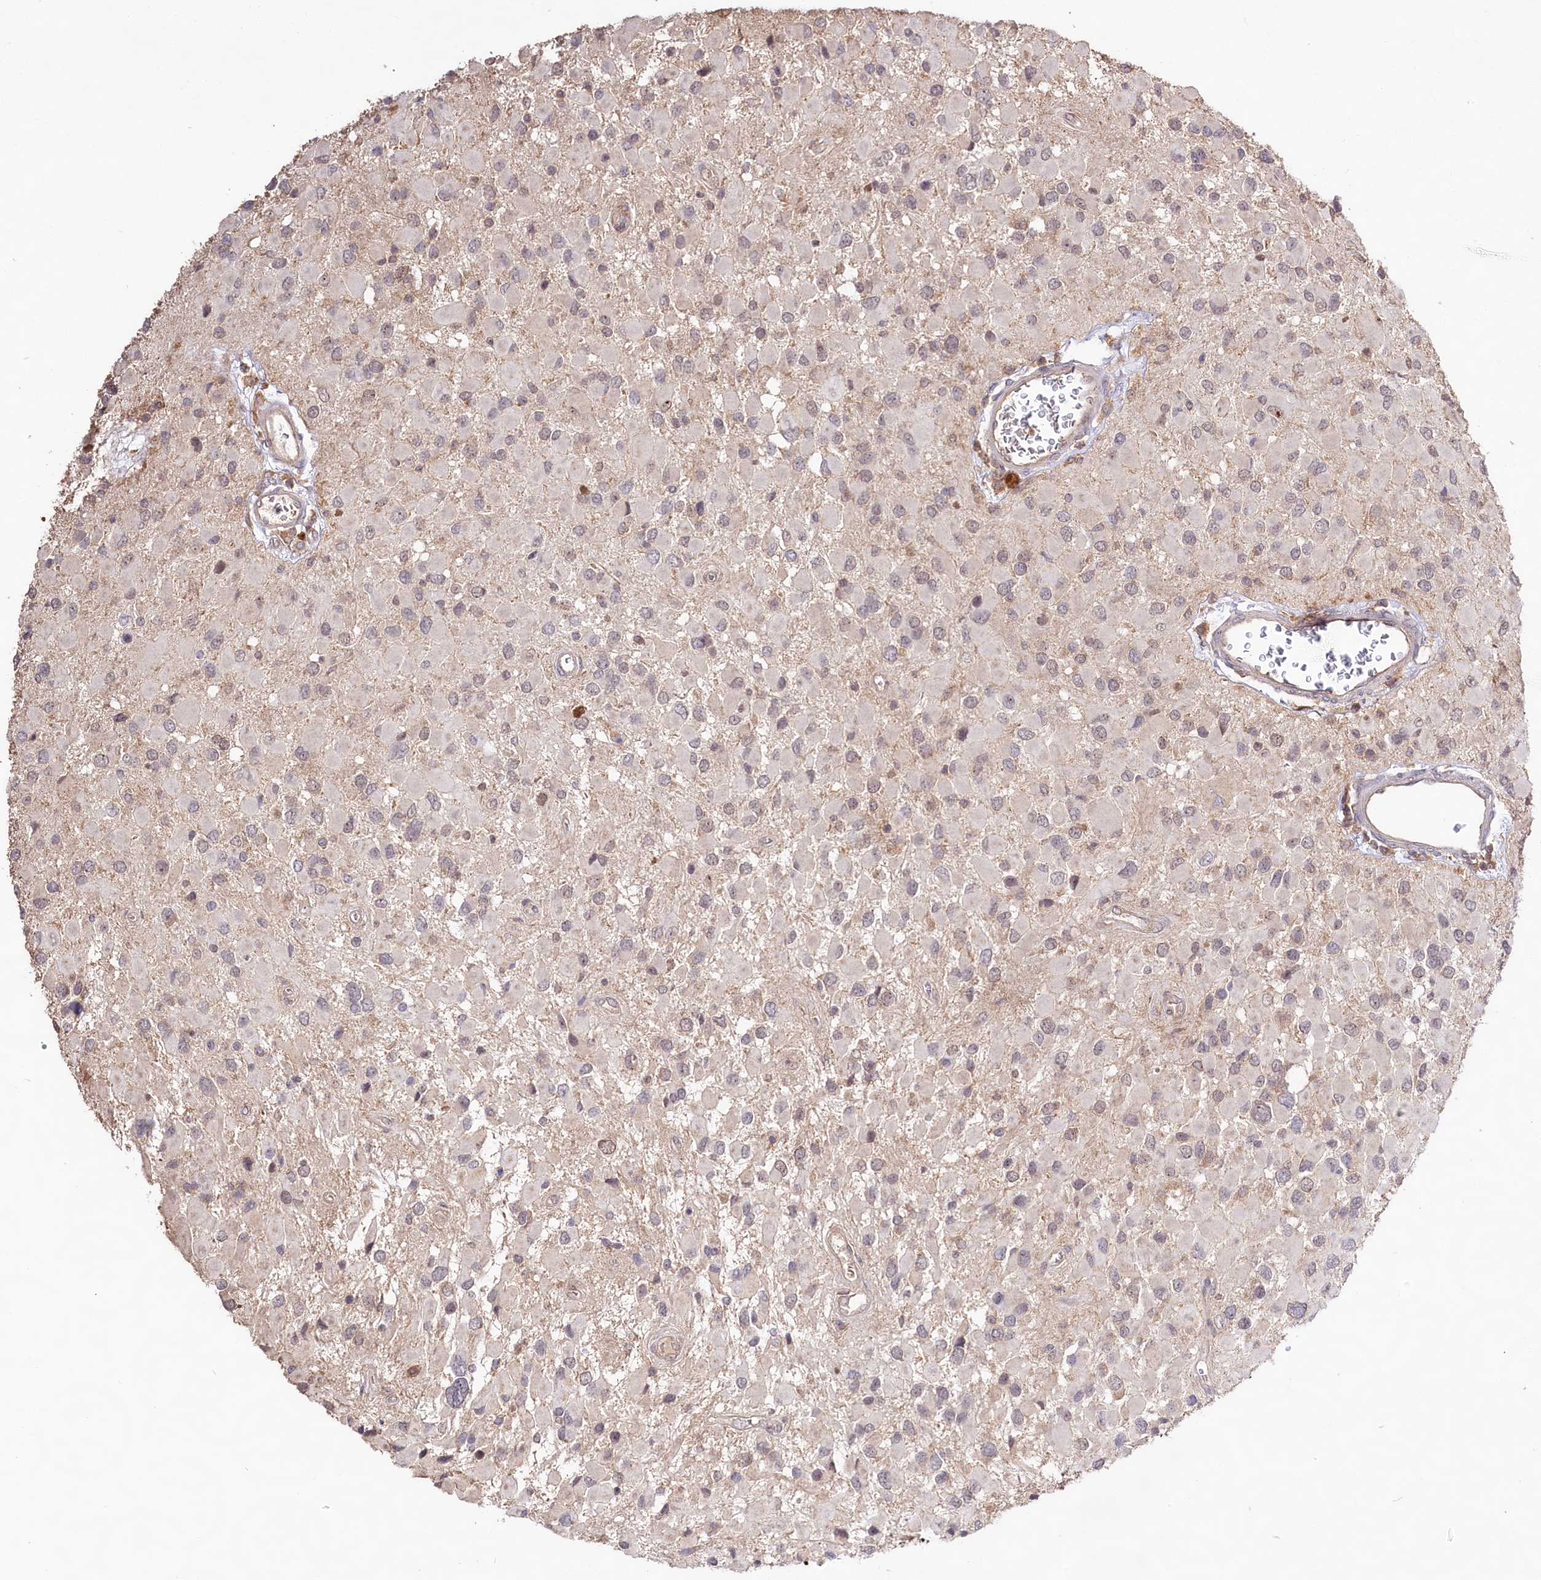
{"staining": {"intensity": "weak", "quantity": "25%-75%", "location": "nuclear"}, "tissue": "glioma", "cell_type": "Tumor cells", "image_type": "cancer", "snomed": [{"axis": "morphology", "description": "Glioma, malignant, High grade"}, {"axis": "topography", "description": "Brain"}], "caption": "Human malignant glioma (high-grade) stained with a brown dye displays weak nuclear positive staining in approximately 25%-75% of tumor cells.", "gene": "RRP8", "patient": {"sex": "male", "age": 53}}